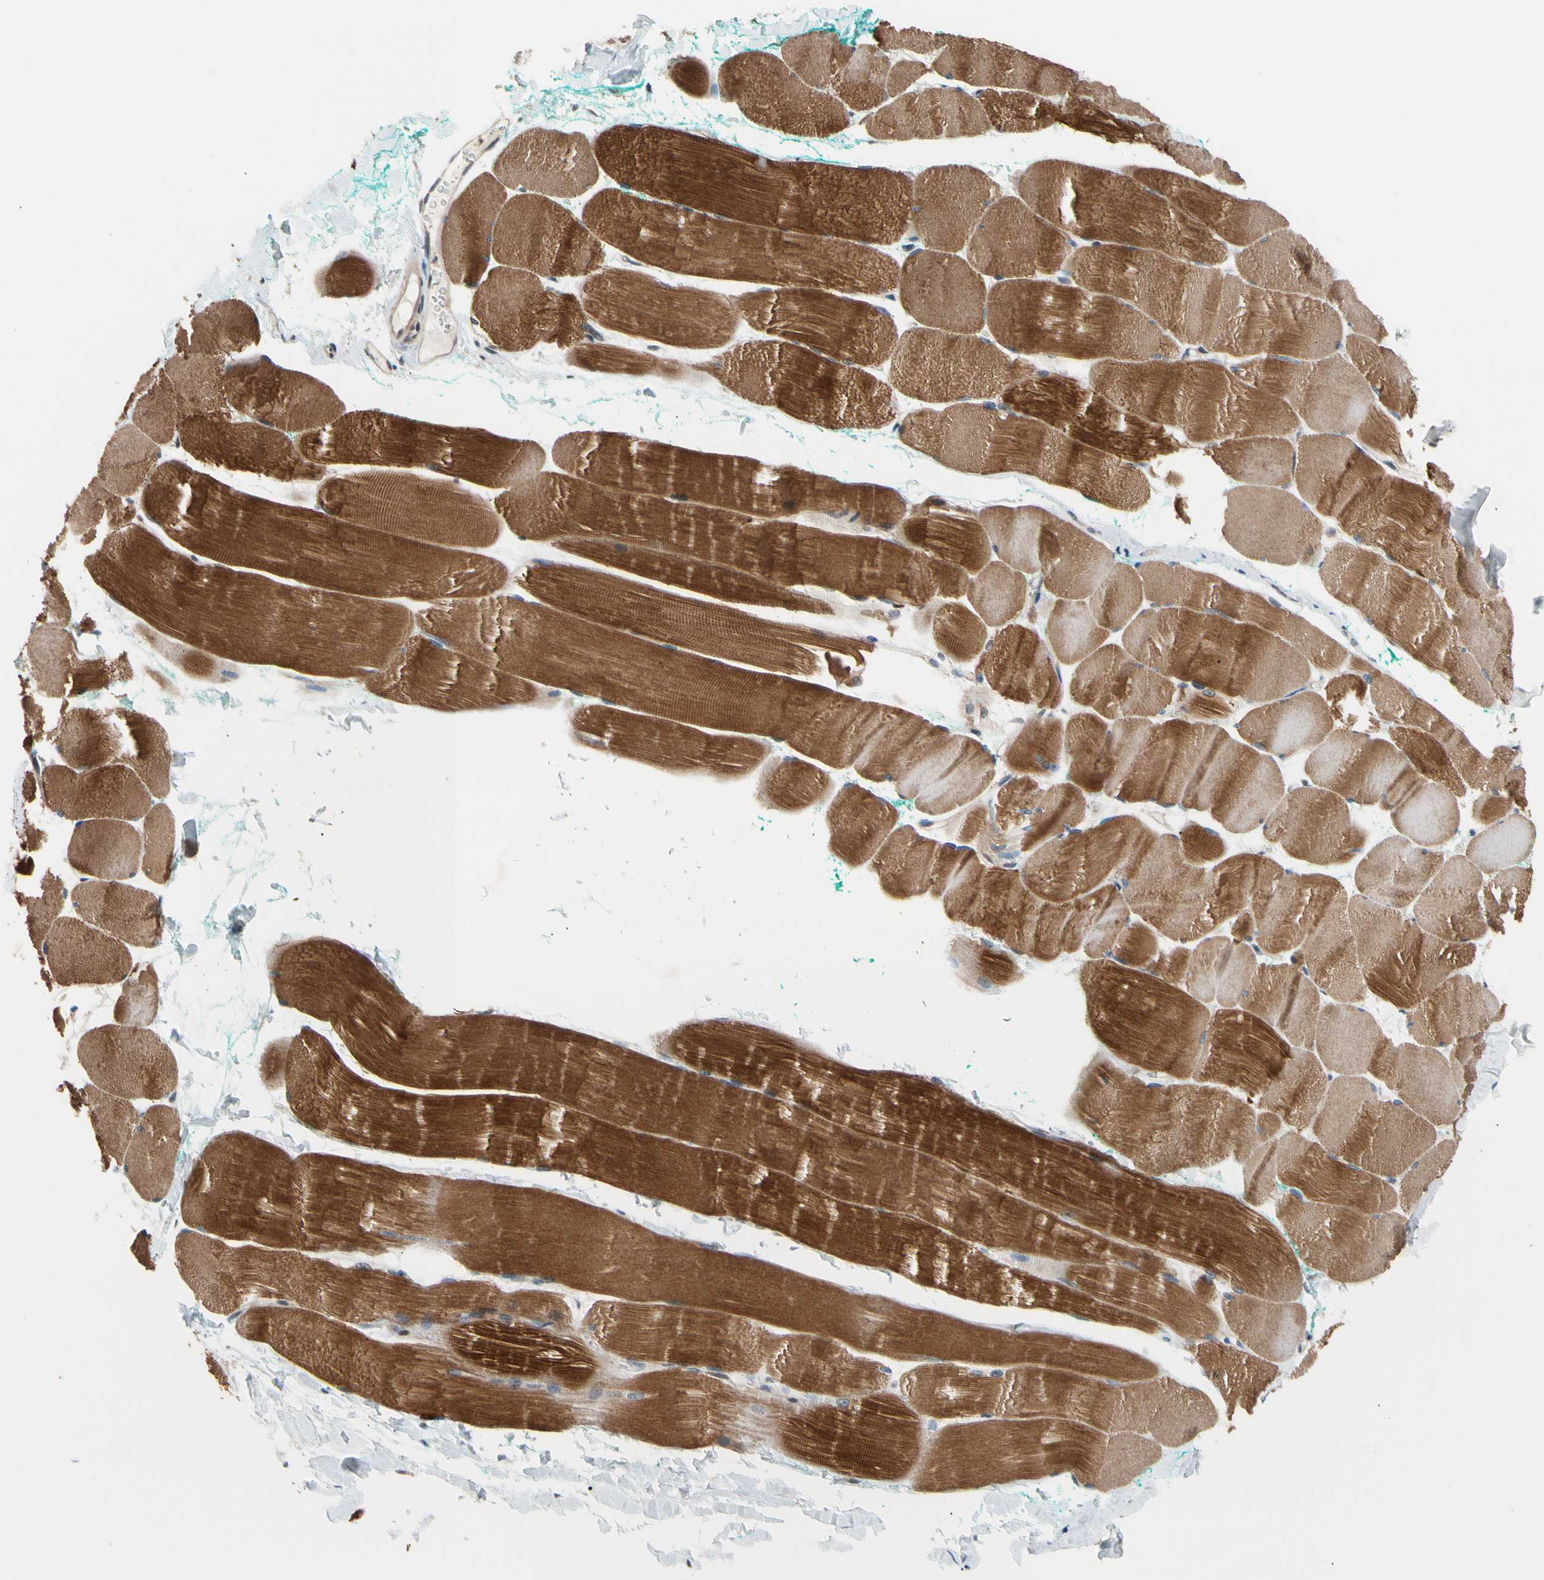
{"staining": {"intensity": "moderate", "quantity": ">75%", "location": "cytoplasmic/membranous"}, "tissue": "skeletal muscle", "cell_type": "Myocytes", "image_type": "normal", "snomed": [{"axis": "morphology", "description": "Normal tissue, NOS"}, {"axis": "morphology", "description": "Squamous cell carcinoma, NOS"}, {"axis": "topography", "description": "Skeletal muscle"}], "caption": "This image demonstrates immunohistochemistry (IHC) staining of benign skeletal muscle, with medium moderate cytoplasmic/membranous positivity in approximately >75% of myocytes.", "gene": "NGEF", "patient": {"sex": "male", "age": 51}}